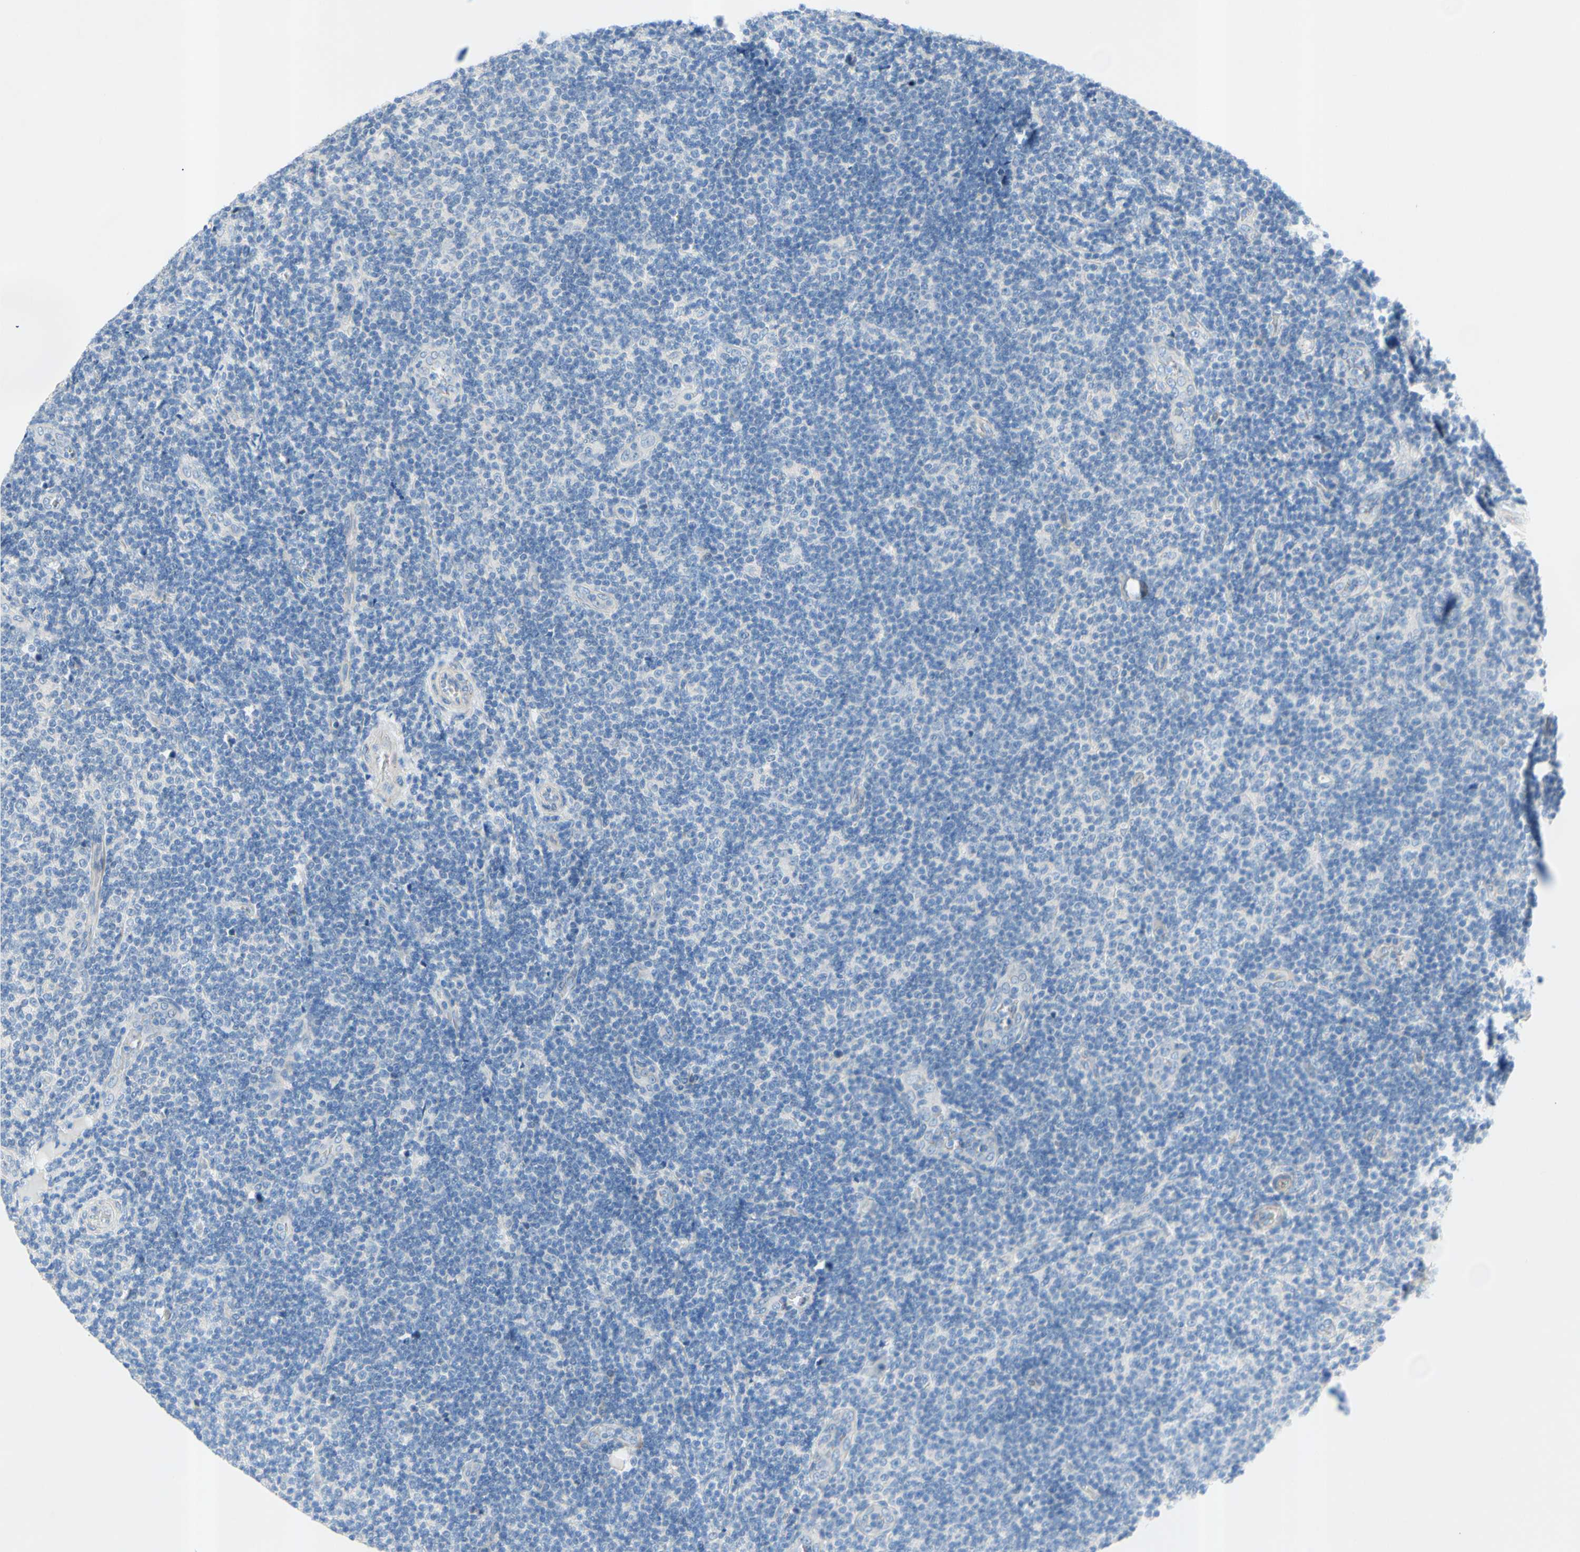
{"staining": {"intensity": "negative", "quantity": "none", "location": "none"}, "tissue": "lymphoma", "cell_type": "Tumor cells", "image_type": "cancer", "snomed": [{"axis": "morphology", "description": "Malignant lymphoma, non-Hodgkin's type, Low grade"}, {"axis": "topography", "description": "Lymph node"}], "caption": "A high-resolution photomicrograph shows immunohistochemistry staining of lymphoma, which reveals no significant staining in tumor cells.", "gene": "TMIGD2", "patient": {"sex": "male", "age": 83}}